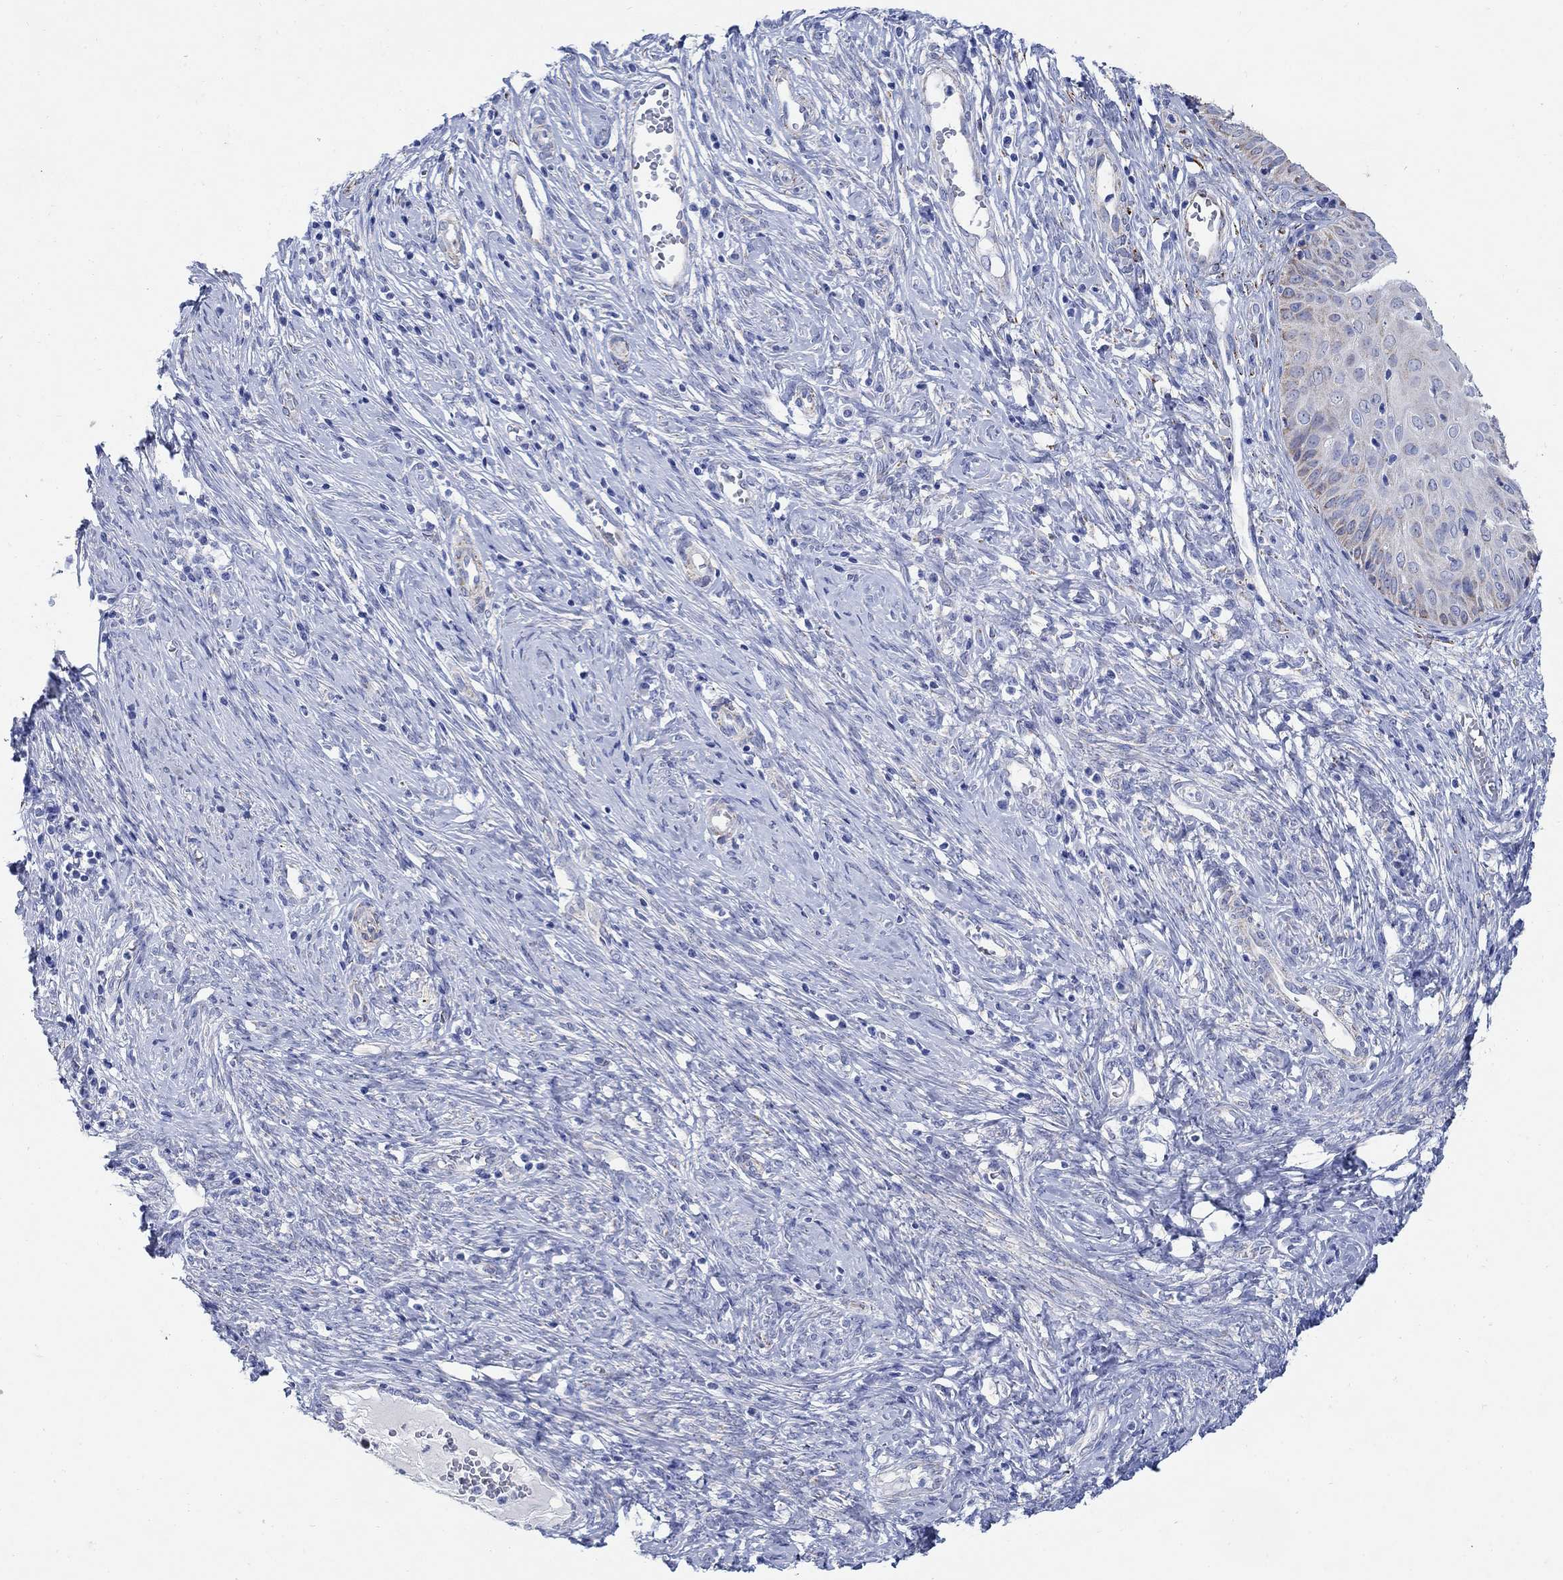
{"staining": {"intensity": "negative", "quantity": "none", "location": "none"}, "tissue": "cervical cancer", "cell_type": "Tumor cells", "image_type": "cancer", "snomed": [{"axis": "morphology", "description": "Normal tissue, NOS"}, {"axis": "morphology", "description": "Squamous cell carcinoma, NOS"}, {"axis": "topography", "description": "Cervix"}], "caption": "Immunohistochemical staining of cervical cancer demonstrates no significant expression in tumor cells.", "gene": "ZDHHC14", "patient": {"sex": "female", "age": 39}}